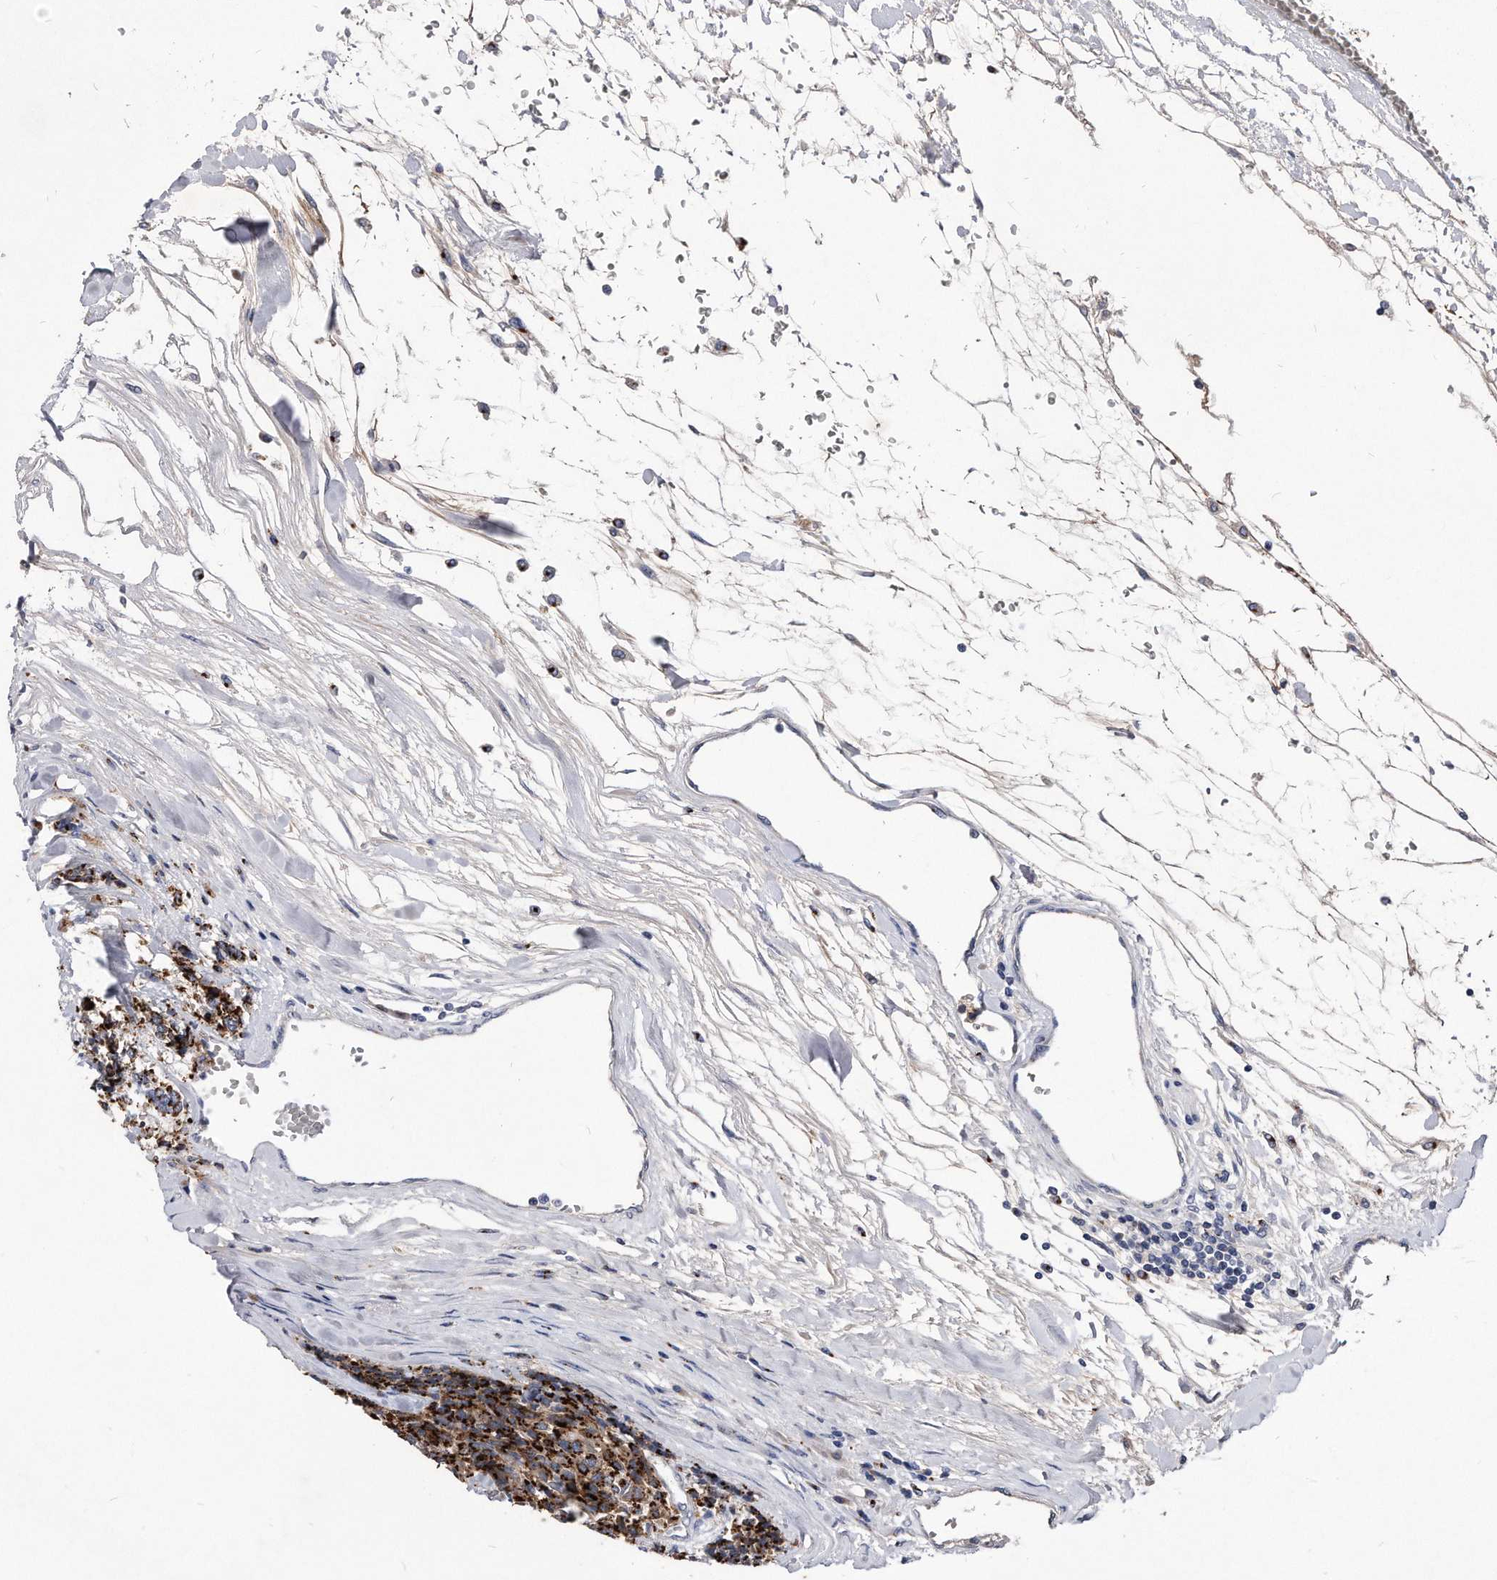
{"staining": {"intensity": "strong", "quantity": ">75%", "location": "cytoplasmic/membranous"}, "tissue": "carcinoid", "cell_type": "Tumor cells", "image_type": "cancer", "snomed": [{"axis": "morphology", "description": "Carcinoid, malignant, NOS"}, {"axis": "topography", "description": "Pancreas"}], "caption": "Carcinoid stained with IHC reveals strong cytoplasmic/membranous expression in approximately >75% of tumor cells.", "gene": "MGAT4A", "patient": {"sex": "female", "age": 54}}